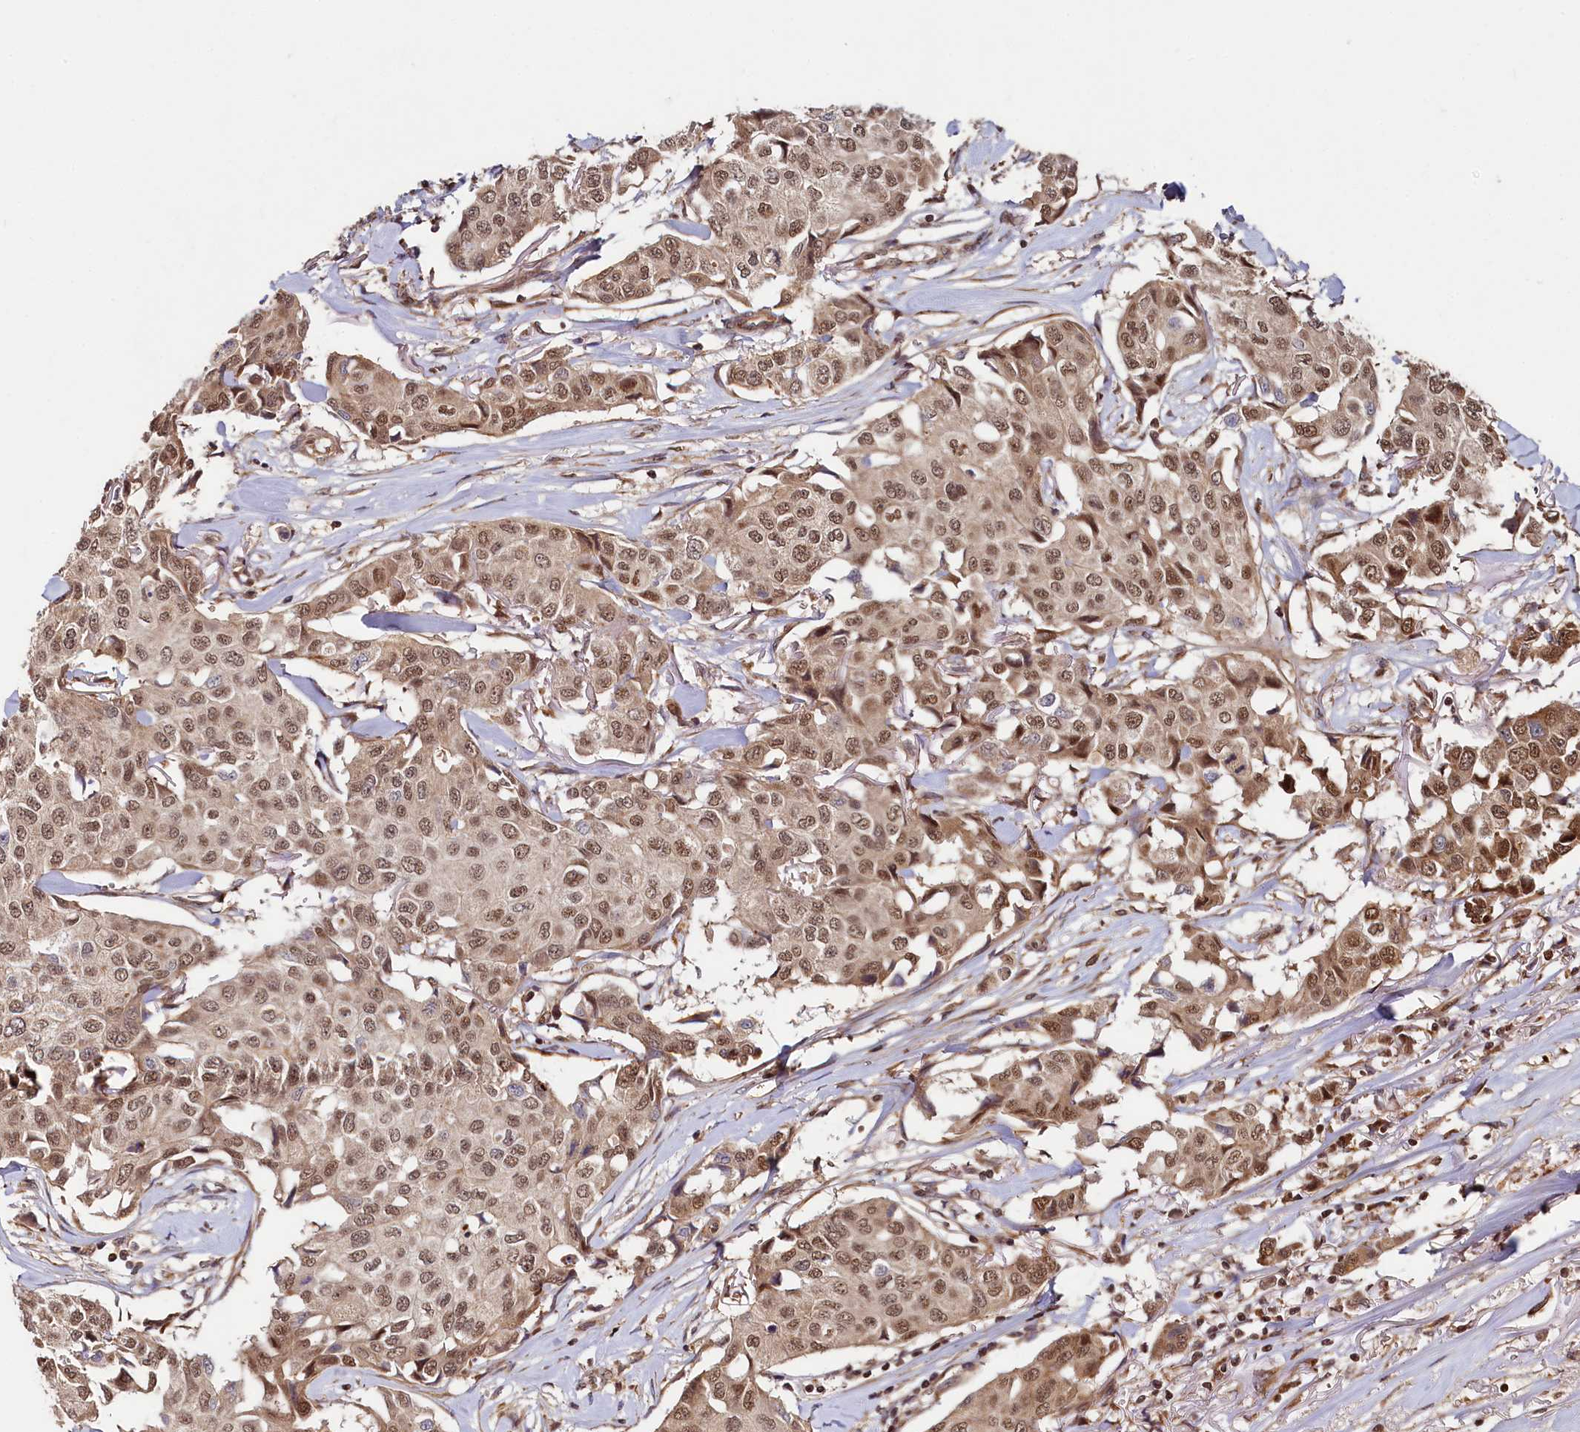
{"staining": {"intensity": "moderate", "quantity": ">75%", "location": "nuclear"}, "tissue": "breast cancer", "cell_type": "Tumor cells", "image_type": "cancer", "snomed": [{"axis": "morphology", "description": "Duct carcinoma"}, {"axis": "topography", "description": "Breast"}], "caption": "This photomicrograph demonstrates IHC staining of human breast cancer, with medium moderate nuclear positivity in about >75% of tumor cells.", "gene": "TRIM23", "patient": {"sex": "female", "age": 80}}